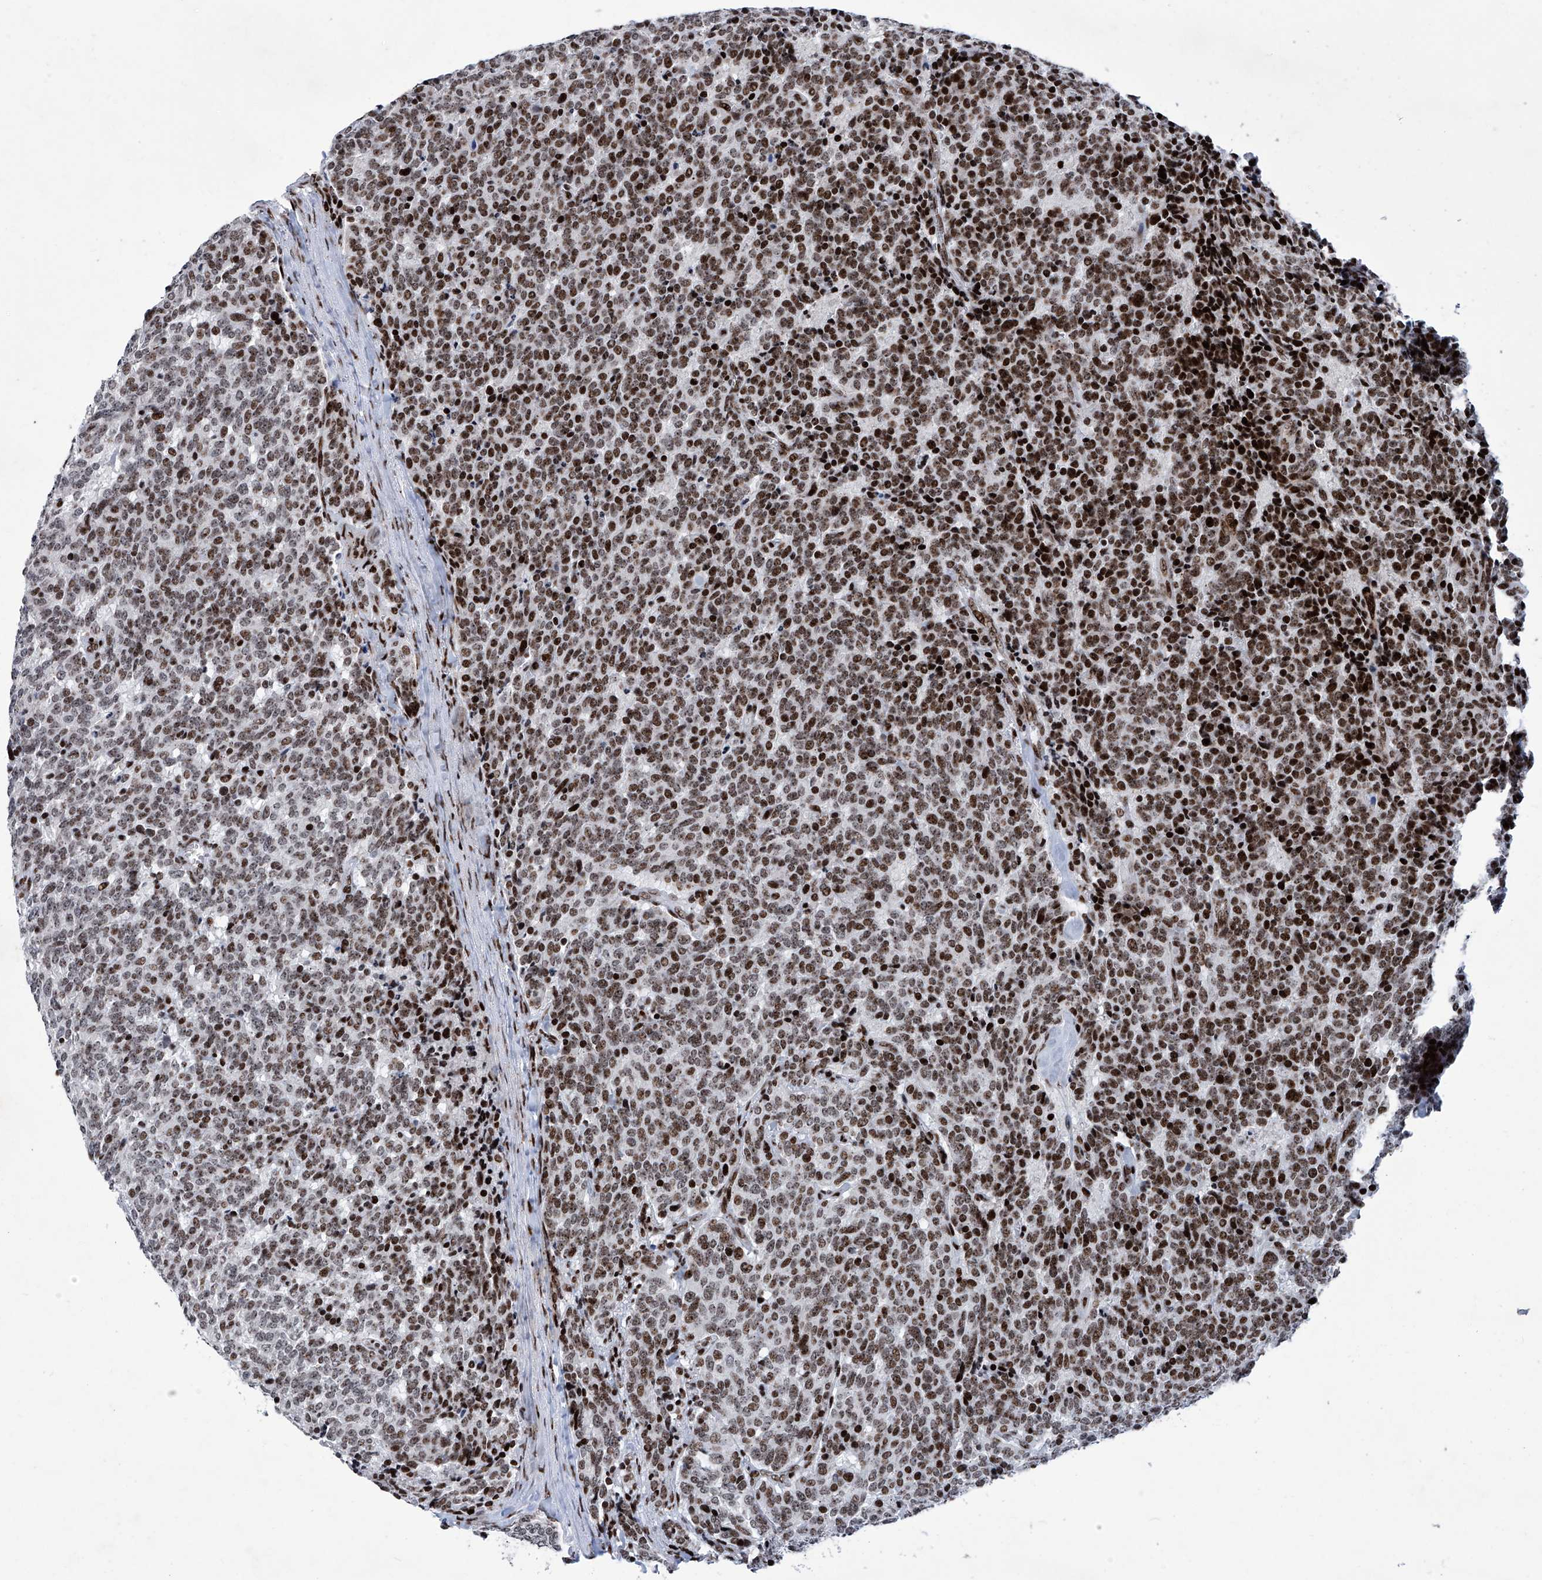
{"staining": {"intensity": "strong", "quantity": "25%-75%", "location": "nuclear"}, "tissue": "carcinoid", "cell_type": "Tumor cells", "image_type": "cancer", "snomed": [{"axis": "morphology", "description": "Carcinoid, malignant, NOS"}, {"axis": "topography", "description": "Lung"}], "caption": "Immunohistochemical staining of carcinoid reveals high levels of strong nuclear protein staining in approximately 25%-75% of tumor cells.", "gene": "HEY2", "patient": {"sex": "female", "age": 46}}